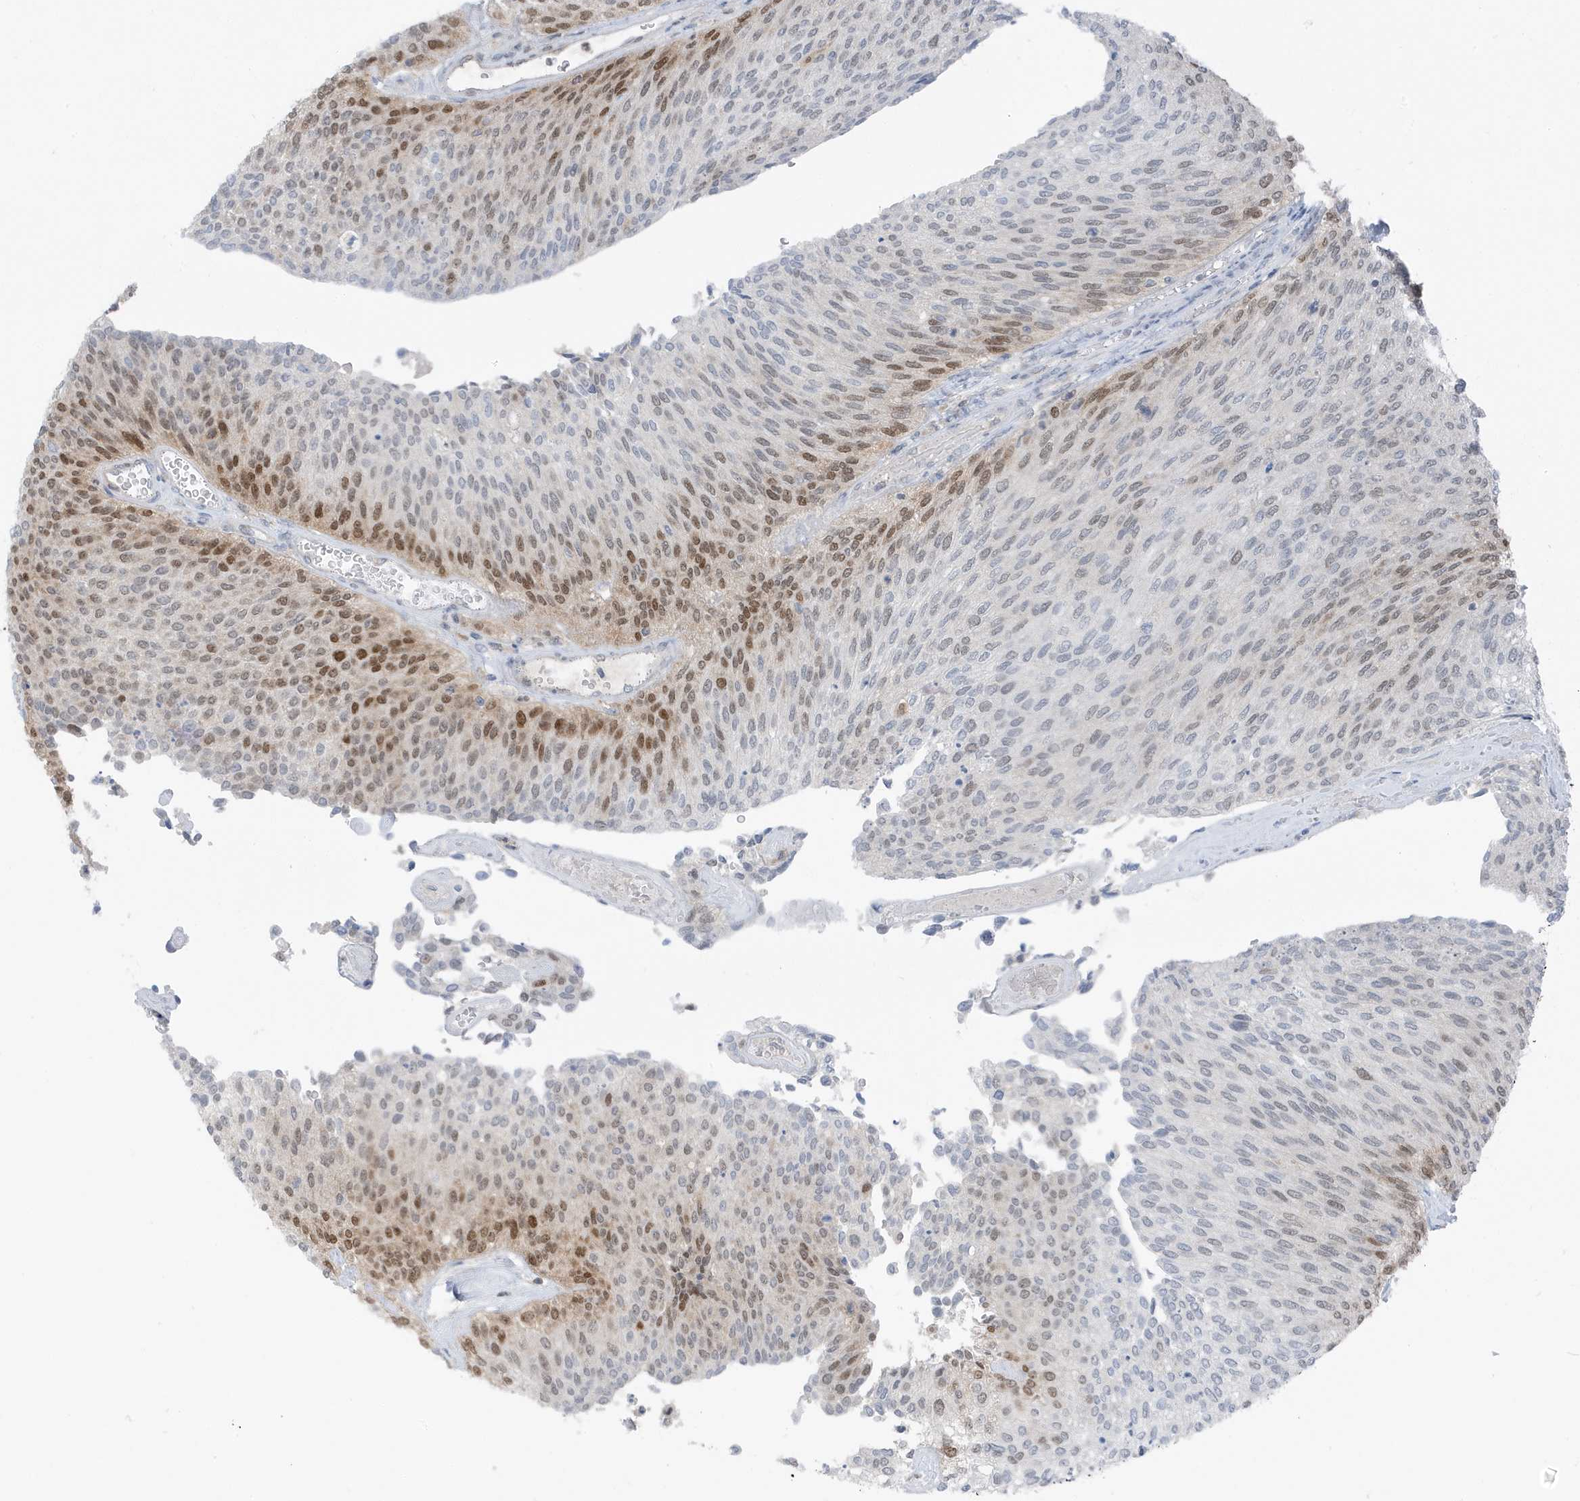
{"staining": {"intensity": "moderate", "quantity": "25%-75%", "location": "nuclear"}, "tissue": "urothelial cancer", "cell_type": "Tumor cells", "image_type": "cancer", "snomed": [{"axis": "morphology", "description": "Urothelial carcinoma, Low grade"}, {"axis": "topography", "description": "Urinary bladder"}], "caption": "This is an image of IHC staining of urothelial carcinoma (low-grade), which shows moderate positivity in the nuclear of tumor cells.", "gene": "NCOA7", "patient": {"sex": "female", "age": 79}}